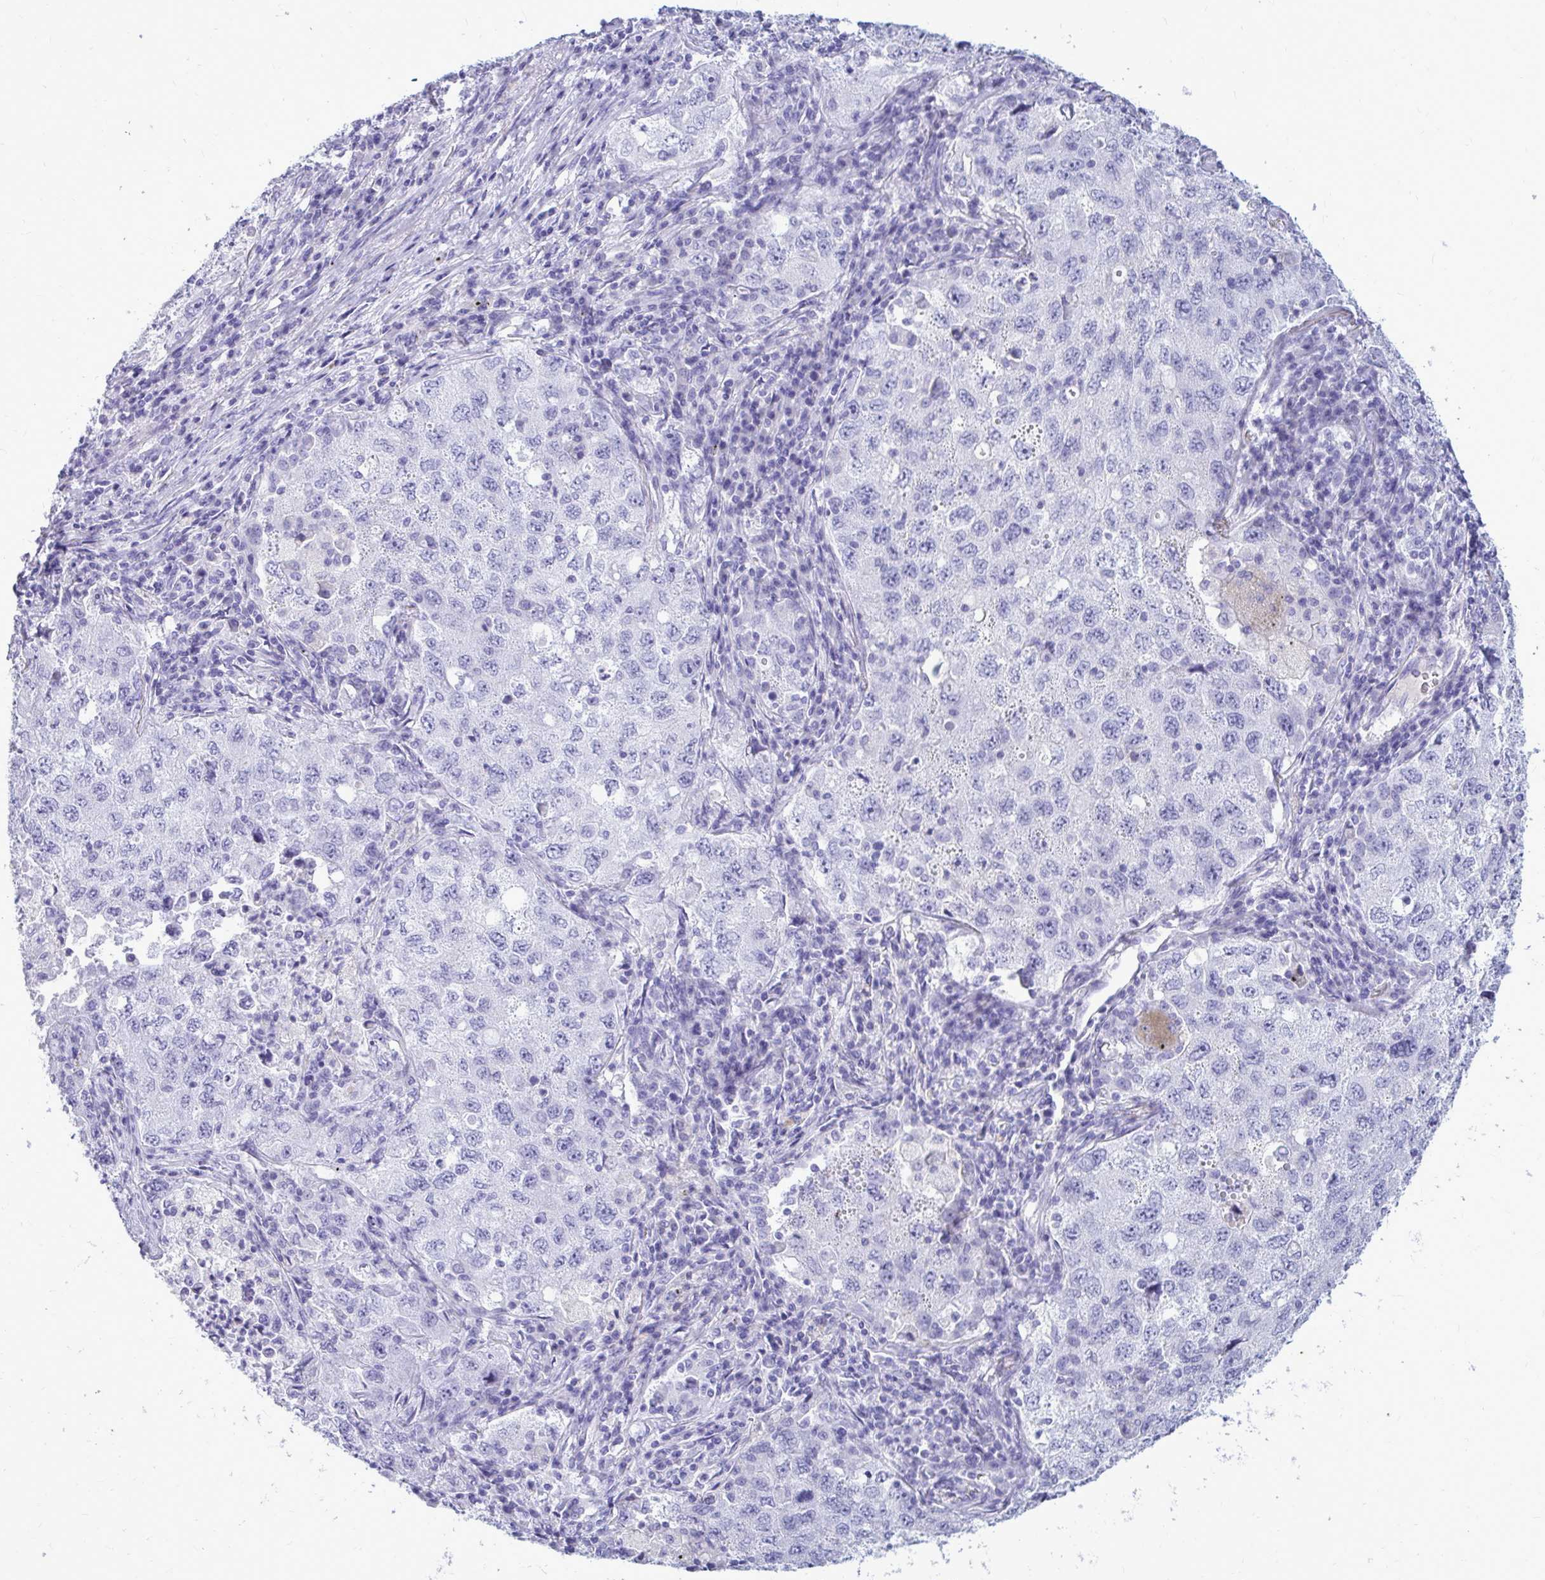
{"staining": {"intensity": "negative", "quantity": "none", "location": "none"}, "tissue": "lung cancer", "cell_type": "Tumor cells", "image_type": "cancer", "snomed": [{"axis": "morphology", "description": "Adenocarcinoma, NOS"}, {"axis": "topography", "description": "Lung"}], "caption": "Human adenocarcinoma (lung) stained for a protein using immunohistochemistry (IHC) exhibits no staining in tumor cells.", "gene": "NANOGNB", "patient": {"sex": "female", "age": 57}}